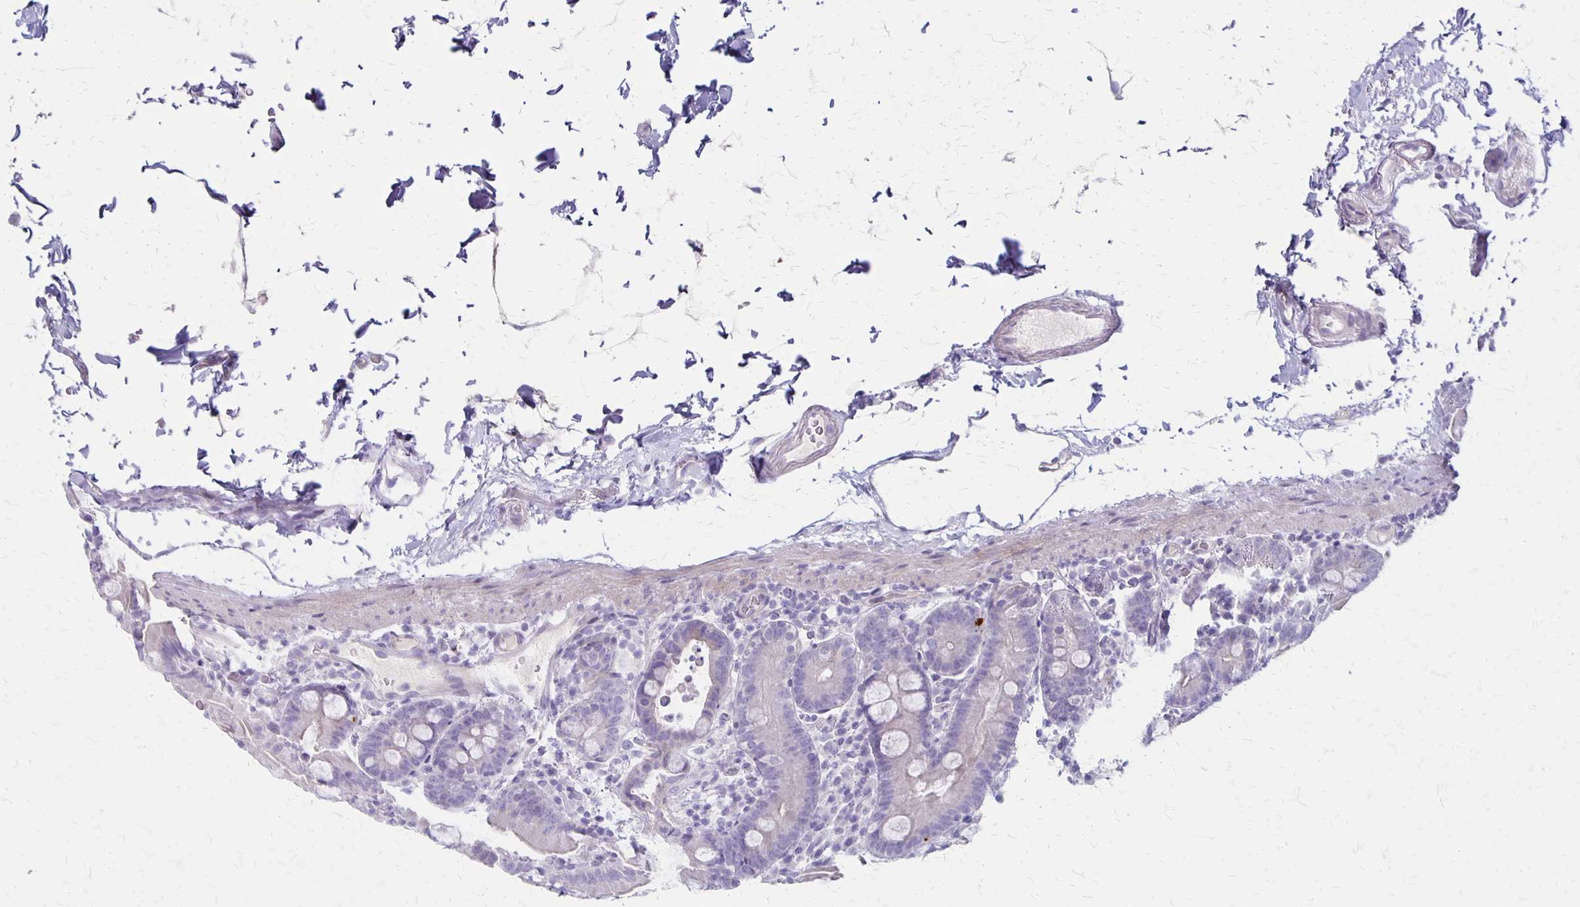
{"staining": {"intensity": "weak", "quantity": "<25%", "location": "cytoplasmic/membranous"}, "tissue": "small intestine", "cell_type": "Glandular cells", "image_type": "normal", "snomed": [{"axis": "morphology", "description": "Normal tissue, NOS"}, {"axis": "topography", "description": "Small intestine"}], "caption": "Glandular cells show no significant protein expression in normal small intestine. (Brightfield microscopy of DAB immunohistochemistry at high magnification).", "gene": "HOMER1", "patient": {"sex": "female", "age": 68}}